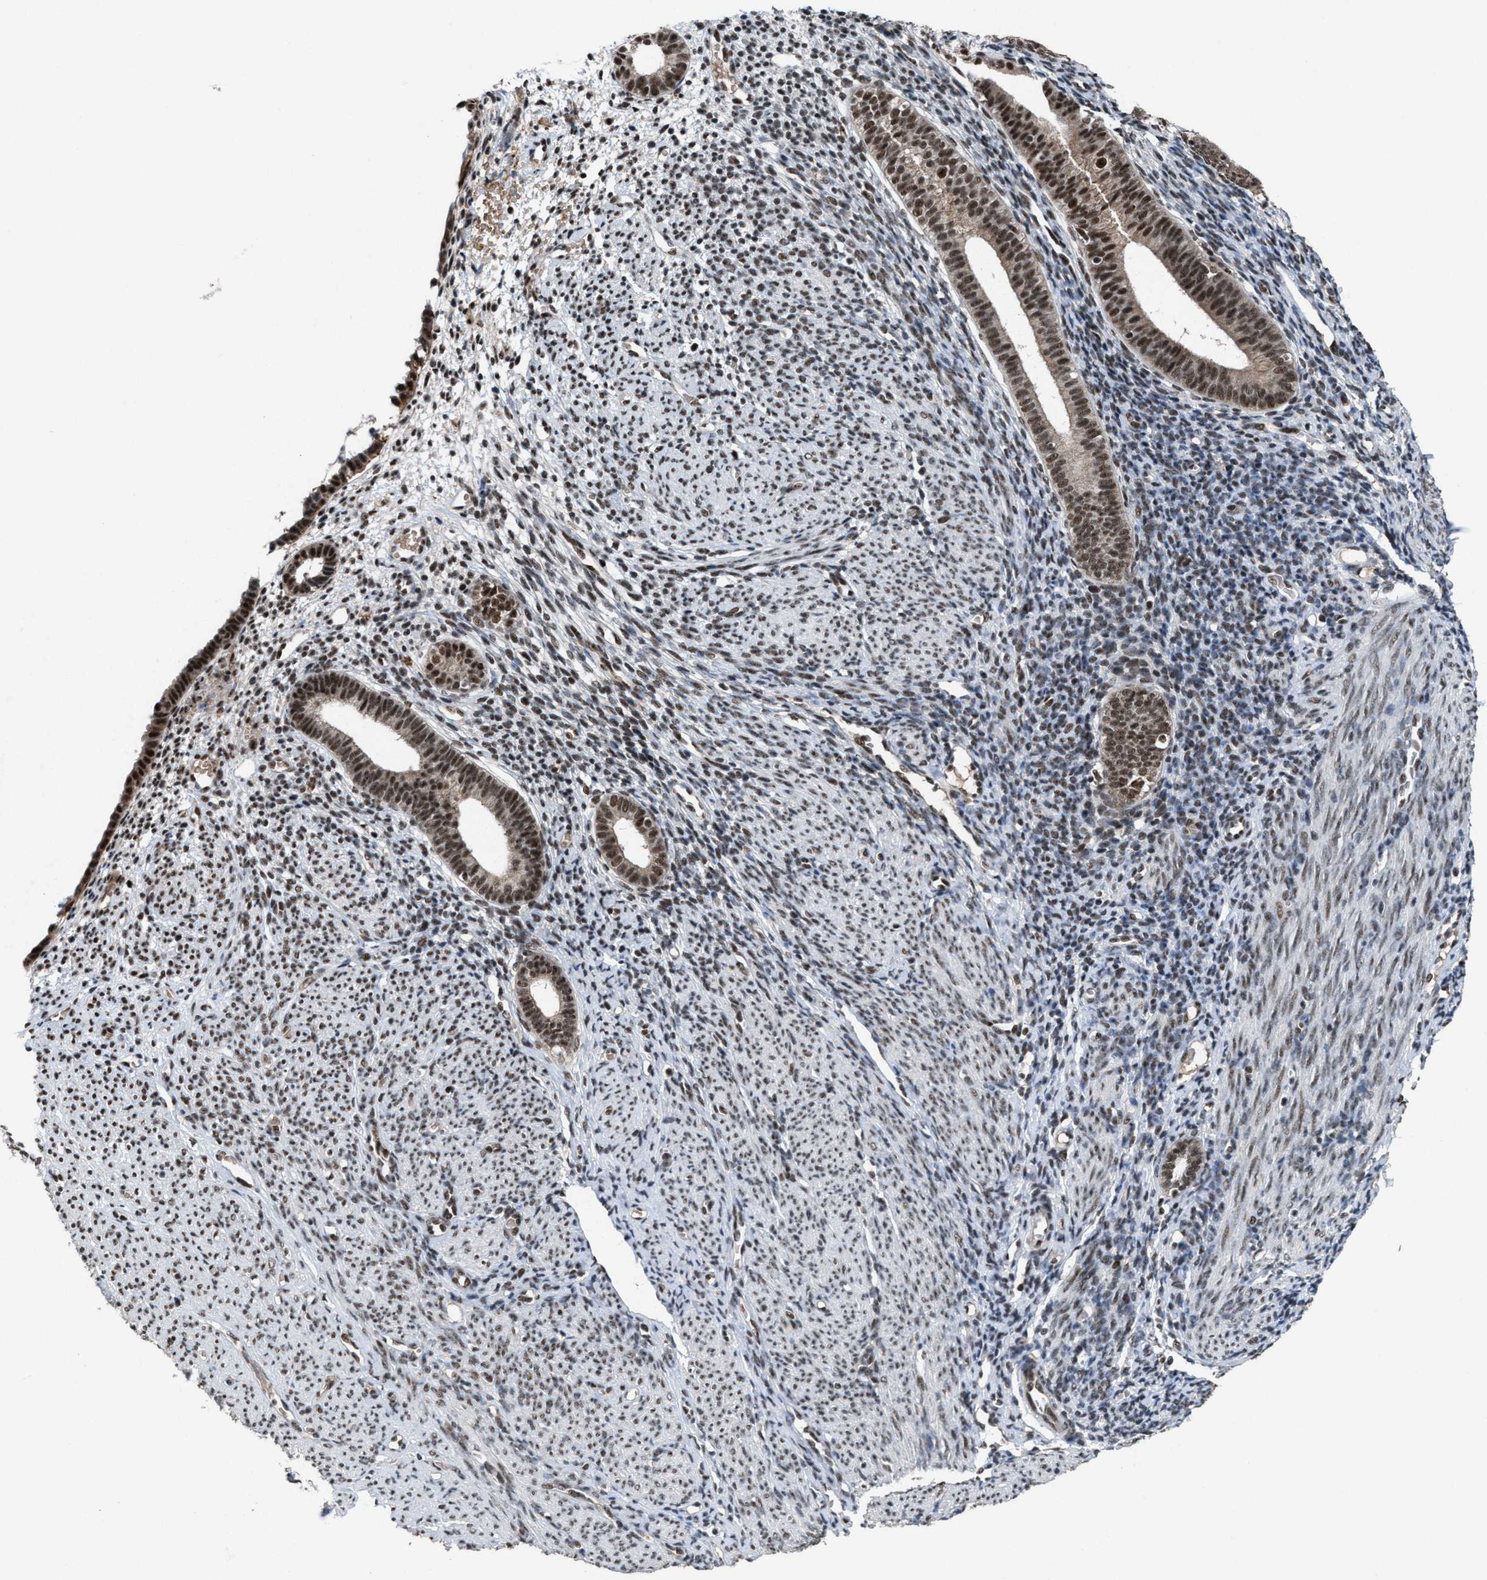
{"staining": {"intensity": "moderate", "quantity": ">75%", "location": "nuclear"}, "tissue": "endometrium", "cell_type": "Cells in endometrial stroma", "image_type": "normal", "snomed": [{"axis": "morphology", "description": "Normal tissue, NOS"}, {"axis": "morphology", "description": "Adenocarcinoma, NOS"}, {"axis": "topography", "description": "Endometrium"}], "caption": "IHC image of unremarkable endometrium stained for a protein (brown), which exhibits medium levels of moderate nuclear expression in approximately >75% of cells in endometrial stroma.", "gene": "PRPF4", "patient": {"sex": "female", "age": 57}}